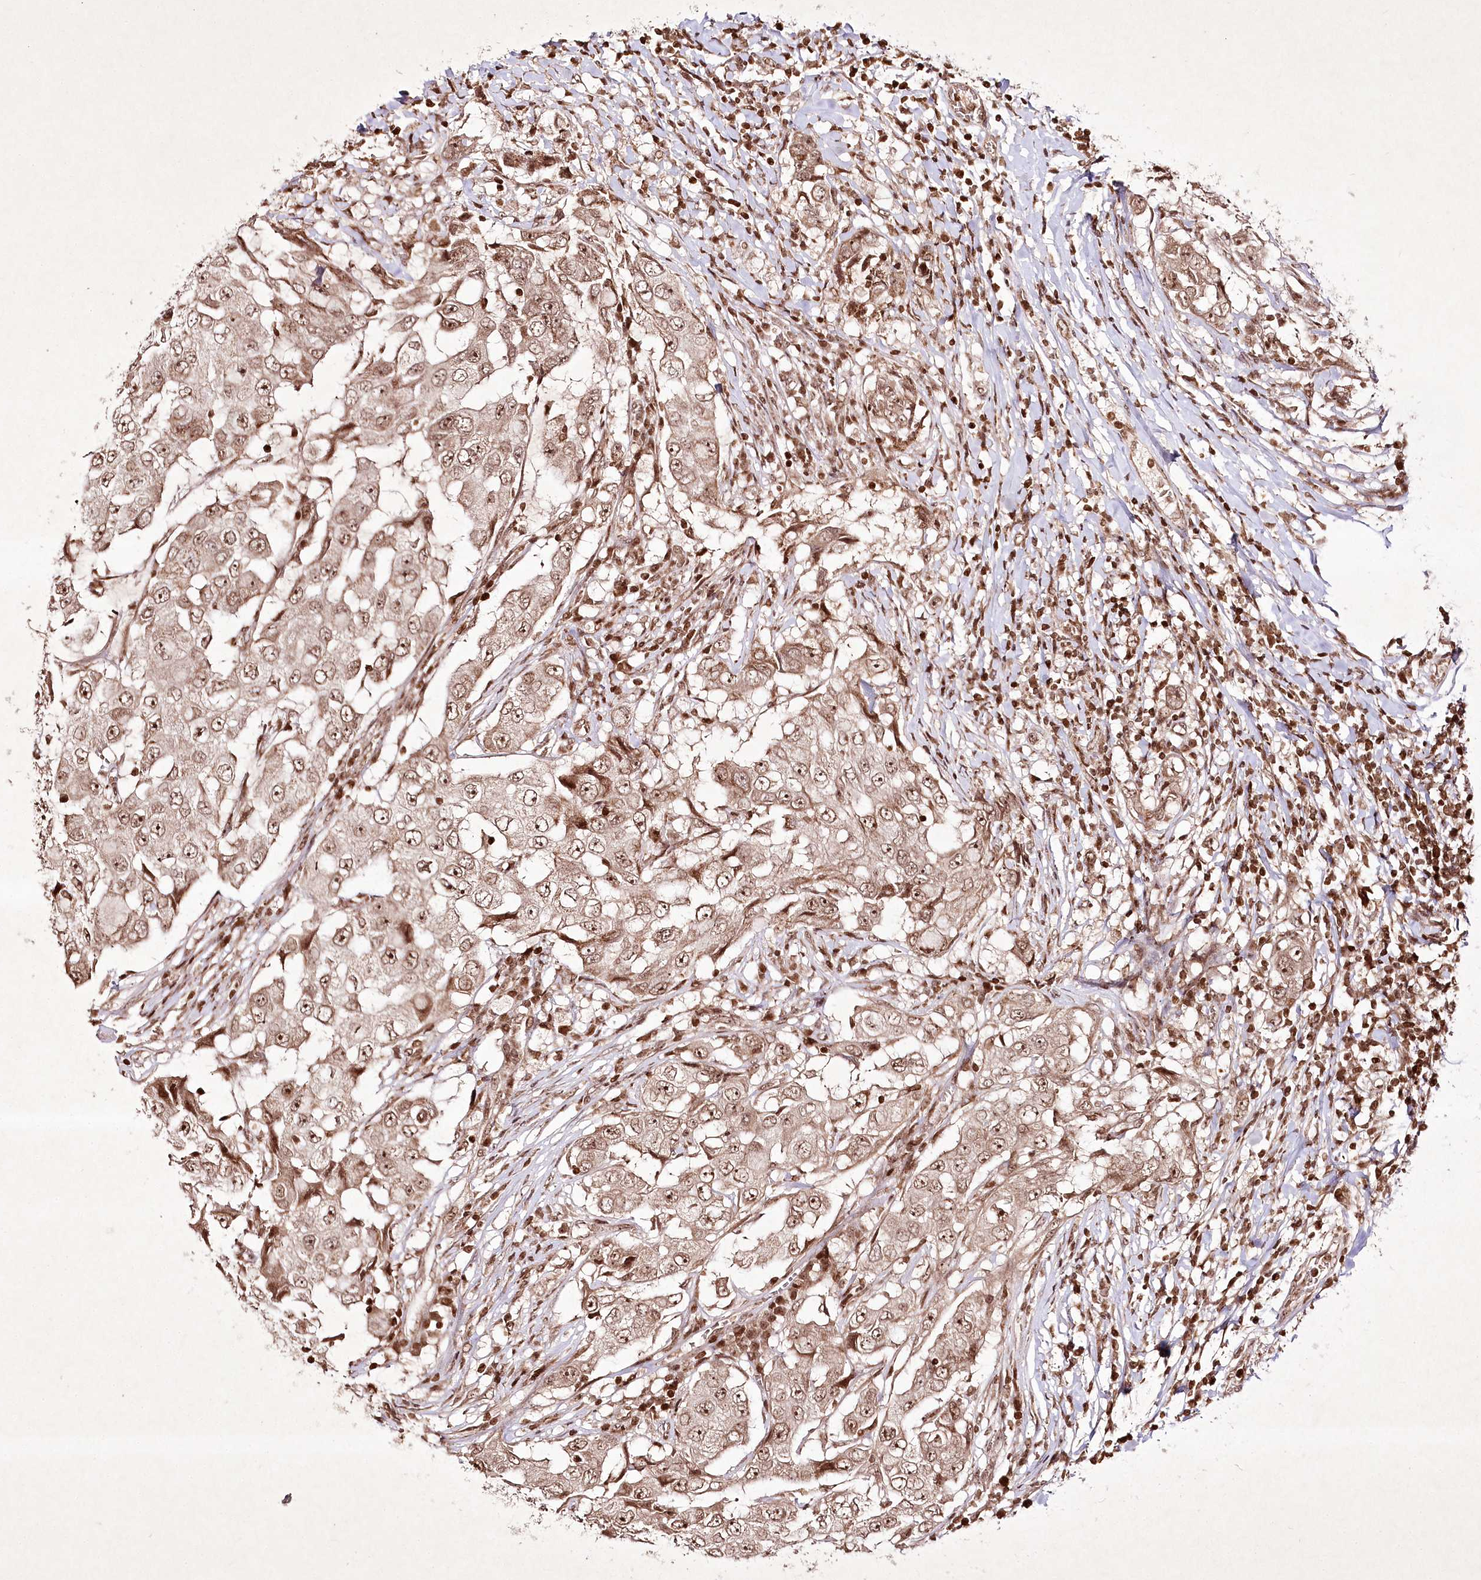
{"staining": {"intensity": "moderate", "quantity": ">75%", "location": "cytoplasmic/membranous,nuclear"}, "tissue": "breast cancer", "cell_type": "Tumor cells", "image_type": "cancer", "snomed": [{"axis": "morphology", "description": "Duct carcinoma"}, {"axis": "topography", "description": "Breast"}], "caption": "About >75% of tumor cells in human intraductal carcinoma (breast) exhibit moderate cytoplasmic/membranous and nuclear protein expression as visualized by brown immunohistochemical staining.", "gene": "CARM1", "patient": {"sex": "female", "age": 27}}